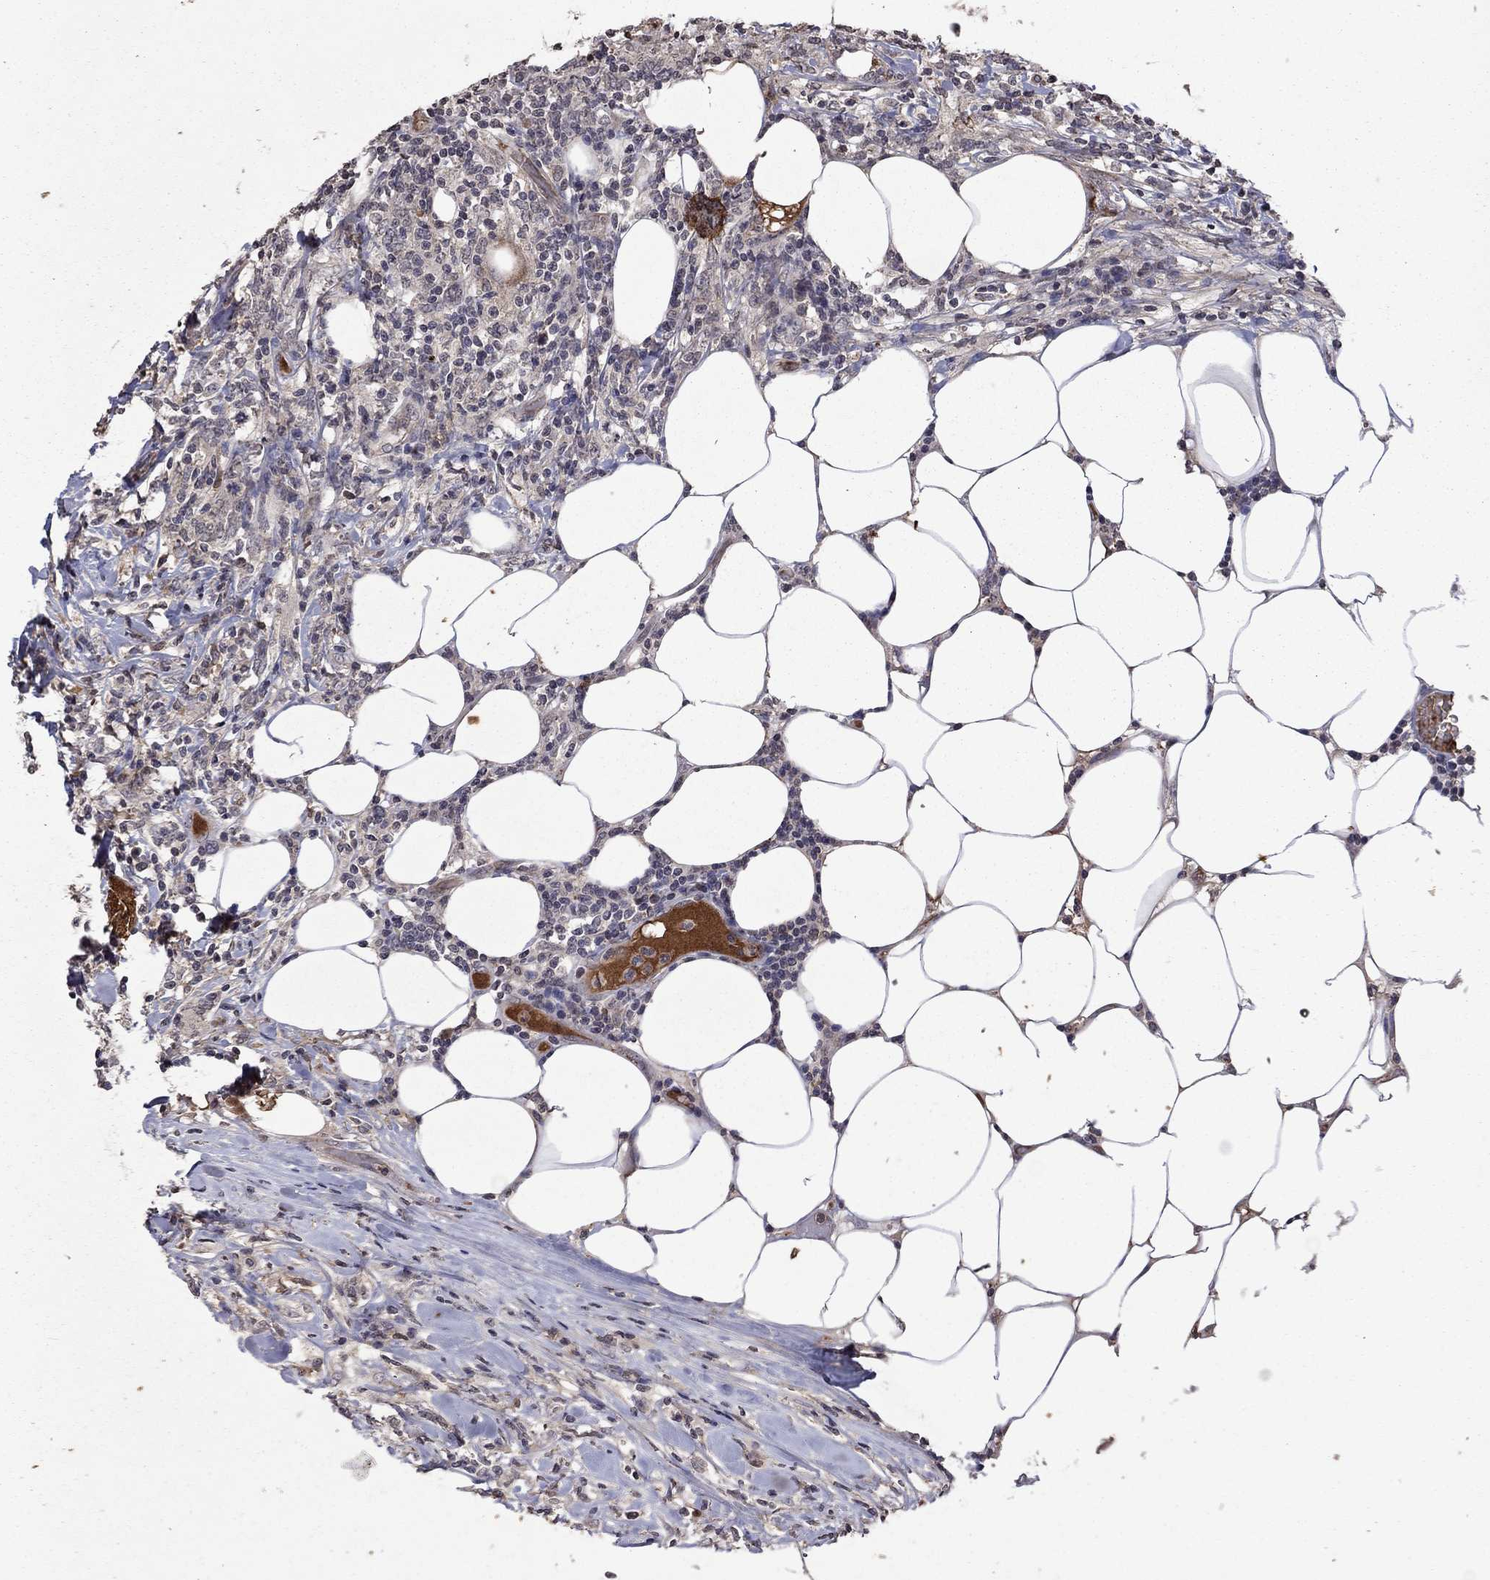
{"staining": {"intensity": "negative", "quantity": "none", "location": "none"}, "tissue": "lymphoma", "cell_type": "Tumor cells", "image_type": "cancer", "snomed": [{"axis": "morphology", "description": "Malignant lymphoma, non-Hodgkin's type, High grade"}, {"axis": "topography", "description": "Lymph node"}], "caption": "This is an immunohistochemistry histopathology image of human high-grade malignant lymphoma, non-Hodgkin's type. There is no expression in tumor cells.", "gene": "NLGN1", "patient": {"sex": "female", "age": 84}}